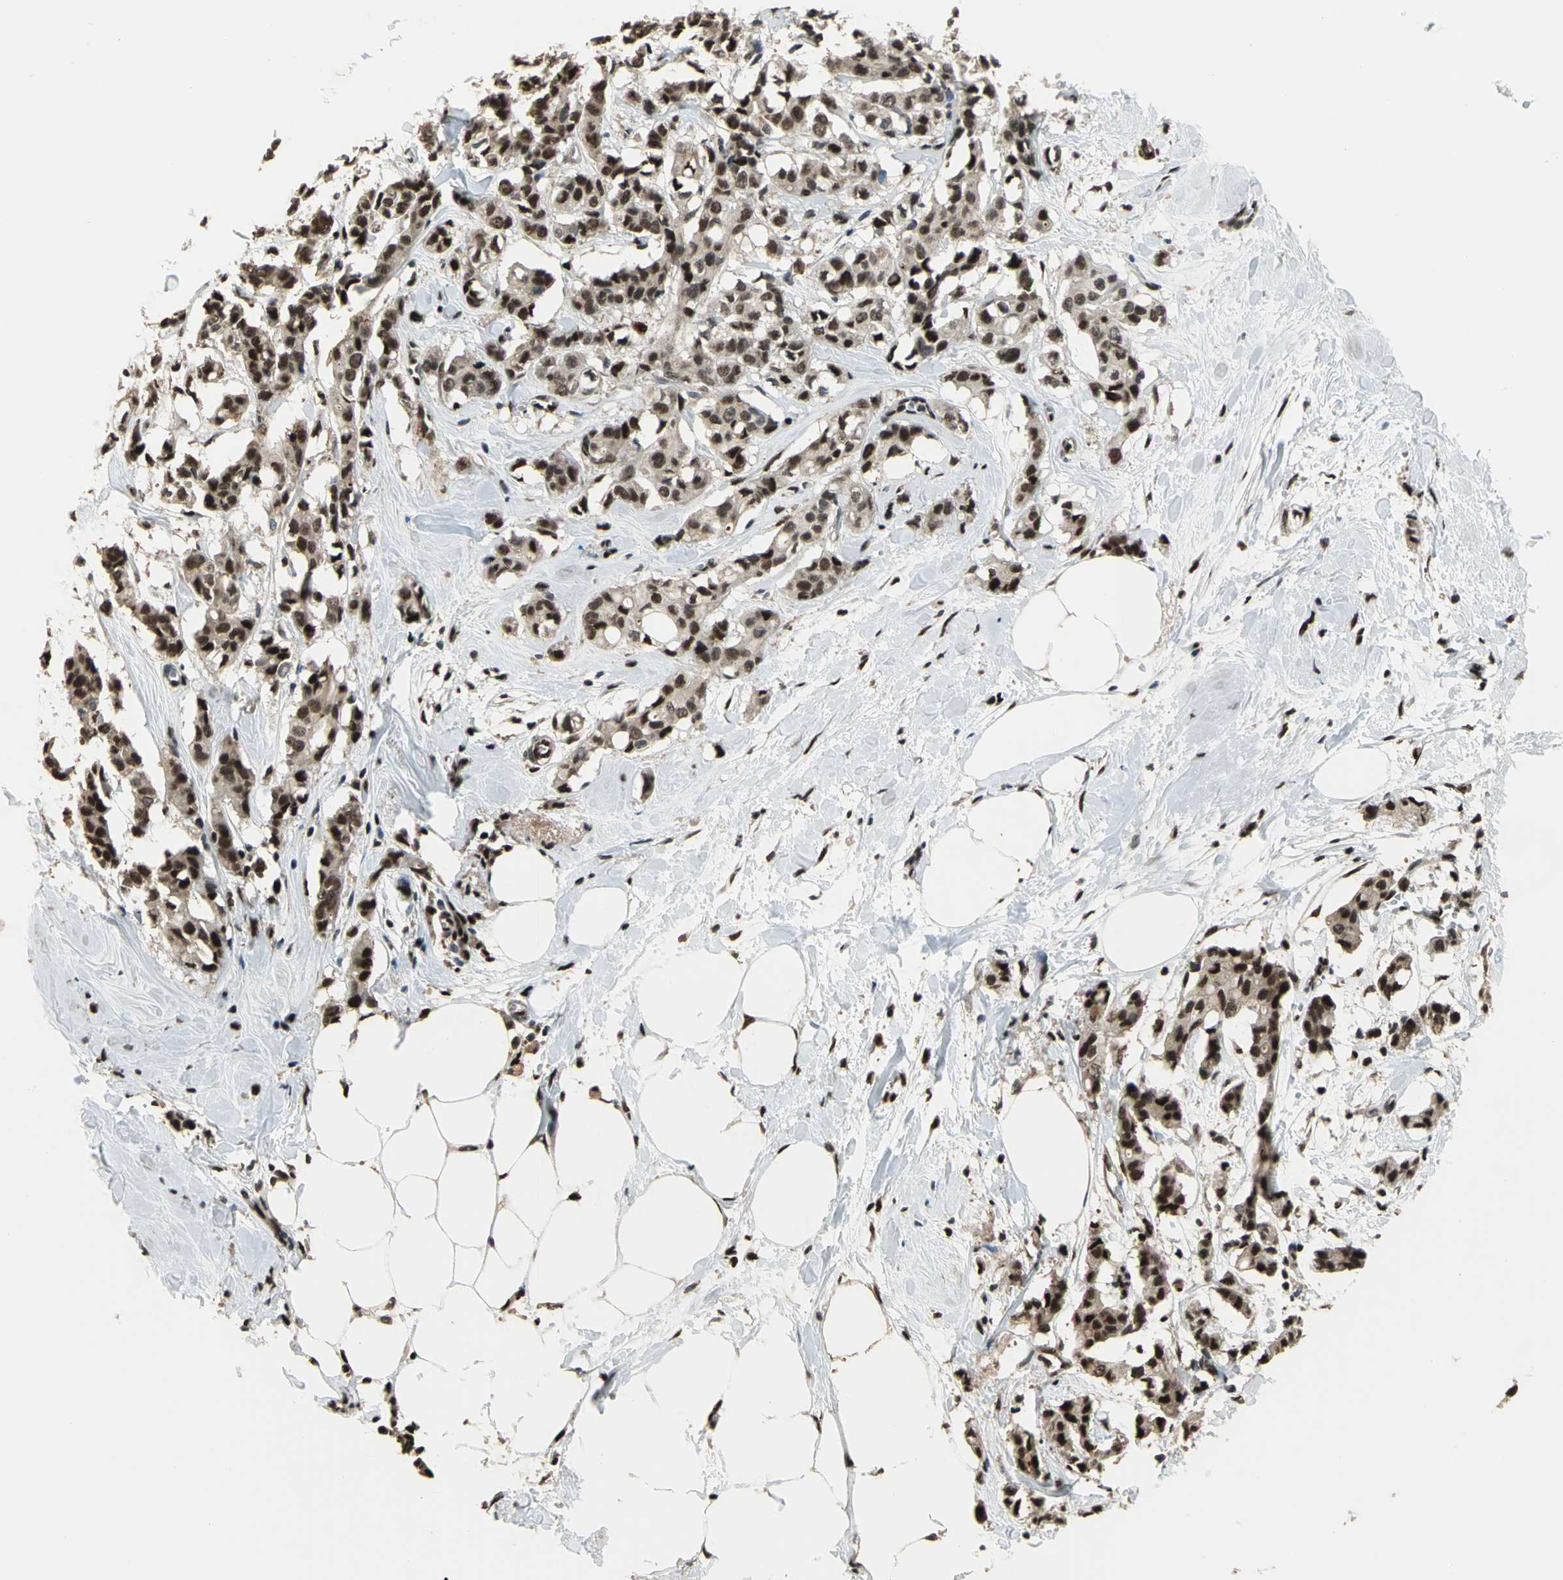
{"staining": {"intensity": "strong", "quantity": ">75%", "location": "nuclear"}, "tissue": "breast cancer", "cell_type": "Tumor cells", "image_type": "cancer", "snomed": [{"axis": "morphology", "description": "Duct carcinoma"}, {"axis": "topography", "description": "Breast"}], "caption": "The photomicrograph displays staining of breast cancer (intraductal carcinoma), revealing strong nuclear protein positivity (brown color) within tumor cells.", "gene": "MIS18BP1", "patient": {"sex": "female", "age": 84}}